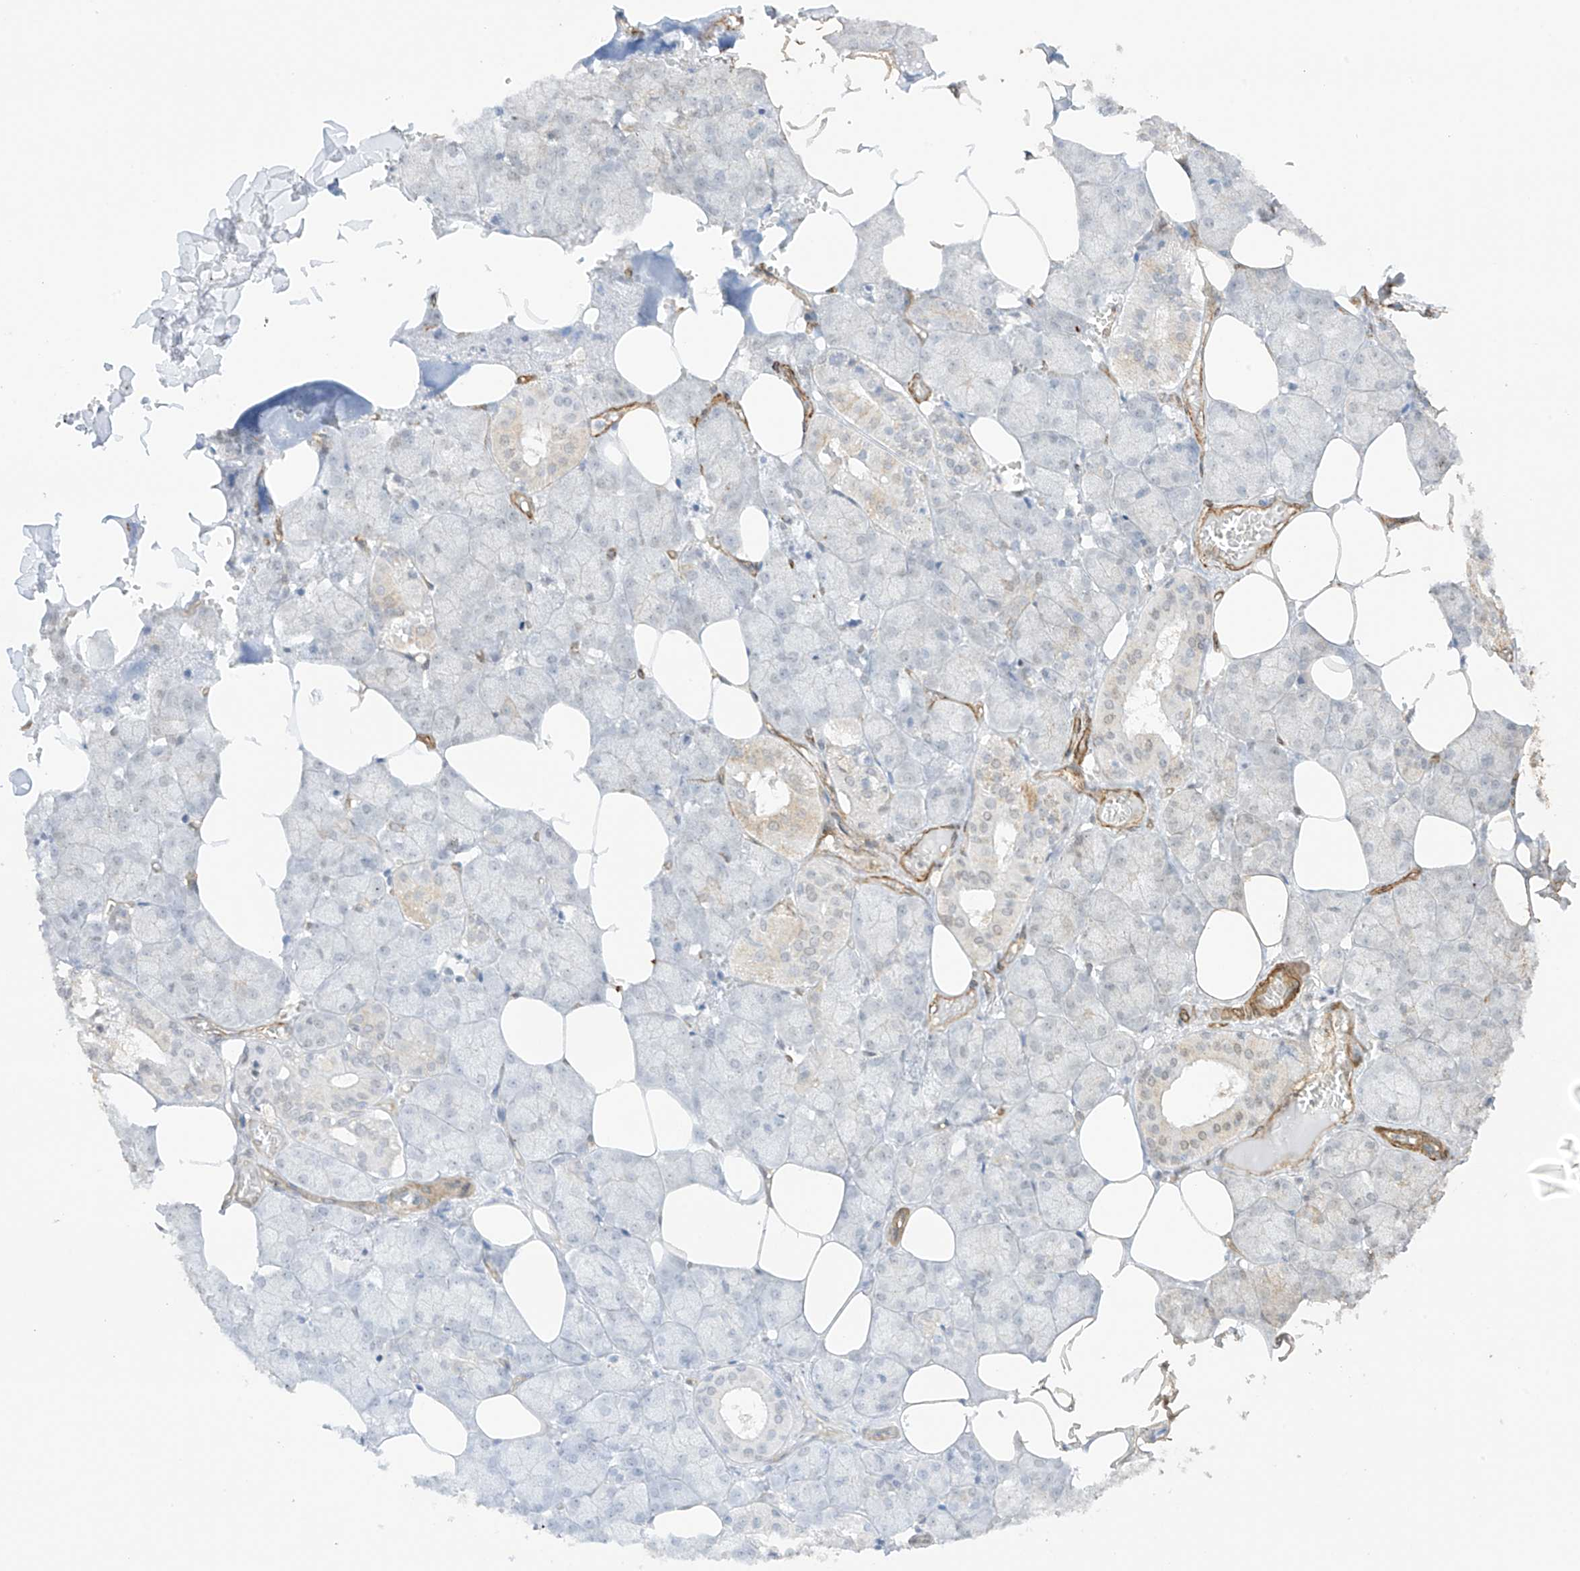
{"staining": {"intensity": "weak", "quantity": "<25%", "location": "cytoplasmic/membranous,nuclear"}, "tissue": "salivary gland", "cell_type": "Glandular cells", "image_type": "normal", "snomed": [{"axis": "morphology", "description": "Normal tissue, NOS"}, {"axis": "topography", "description": "Salivary gland"}], "caption": "IHC of benign salivary gland displays no staining in glandular cells. (Brightfield microscopy of DAB (3,3'-diaminobenzidine) IHC at high magnification).", "gene": "TTLL5", "patient": {"sex": "male", "age": 62}}